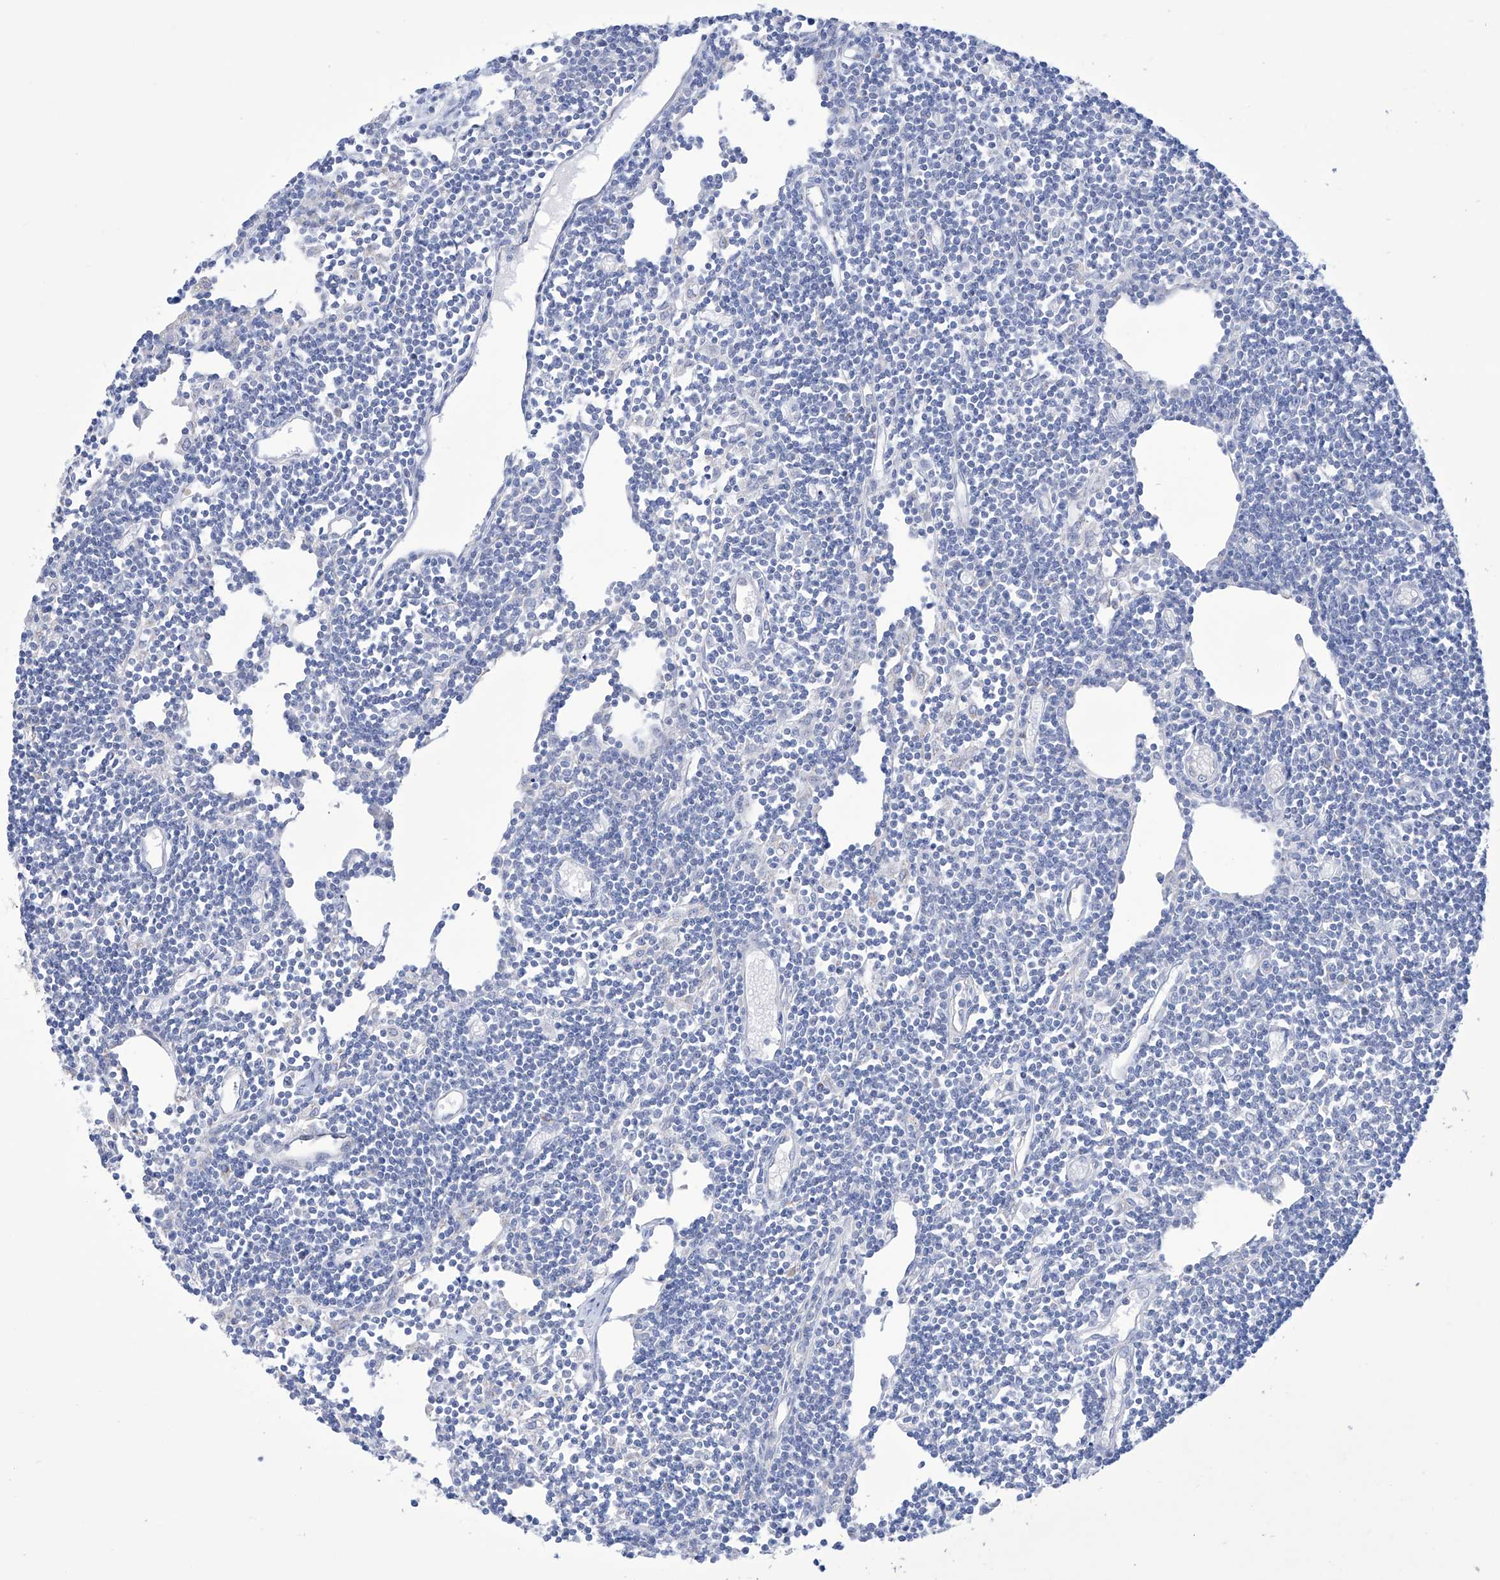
{"staining": {"intensity": "negative", "quantity": "none", "location": "none"}, "tissue": "lymph node", "cell_type": "Germinal center cells", "image_type": "normal", "snomed": [{"axis": "morphology", "description": "Normal tissue, NOS"}, {"axis": "topography", "description": "Lymph node"}], "caption": "Immunohistochemistry micrograph of benign lymph node: human lymph node stained with DAB displays no significant protein expression in germinal center cells.", "gene": "ALDH6A1", "patient": {"sex": "female", "age": 11}}